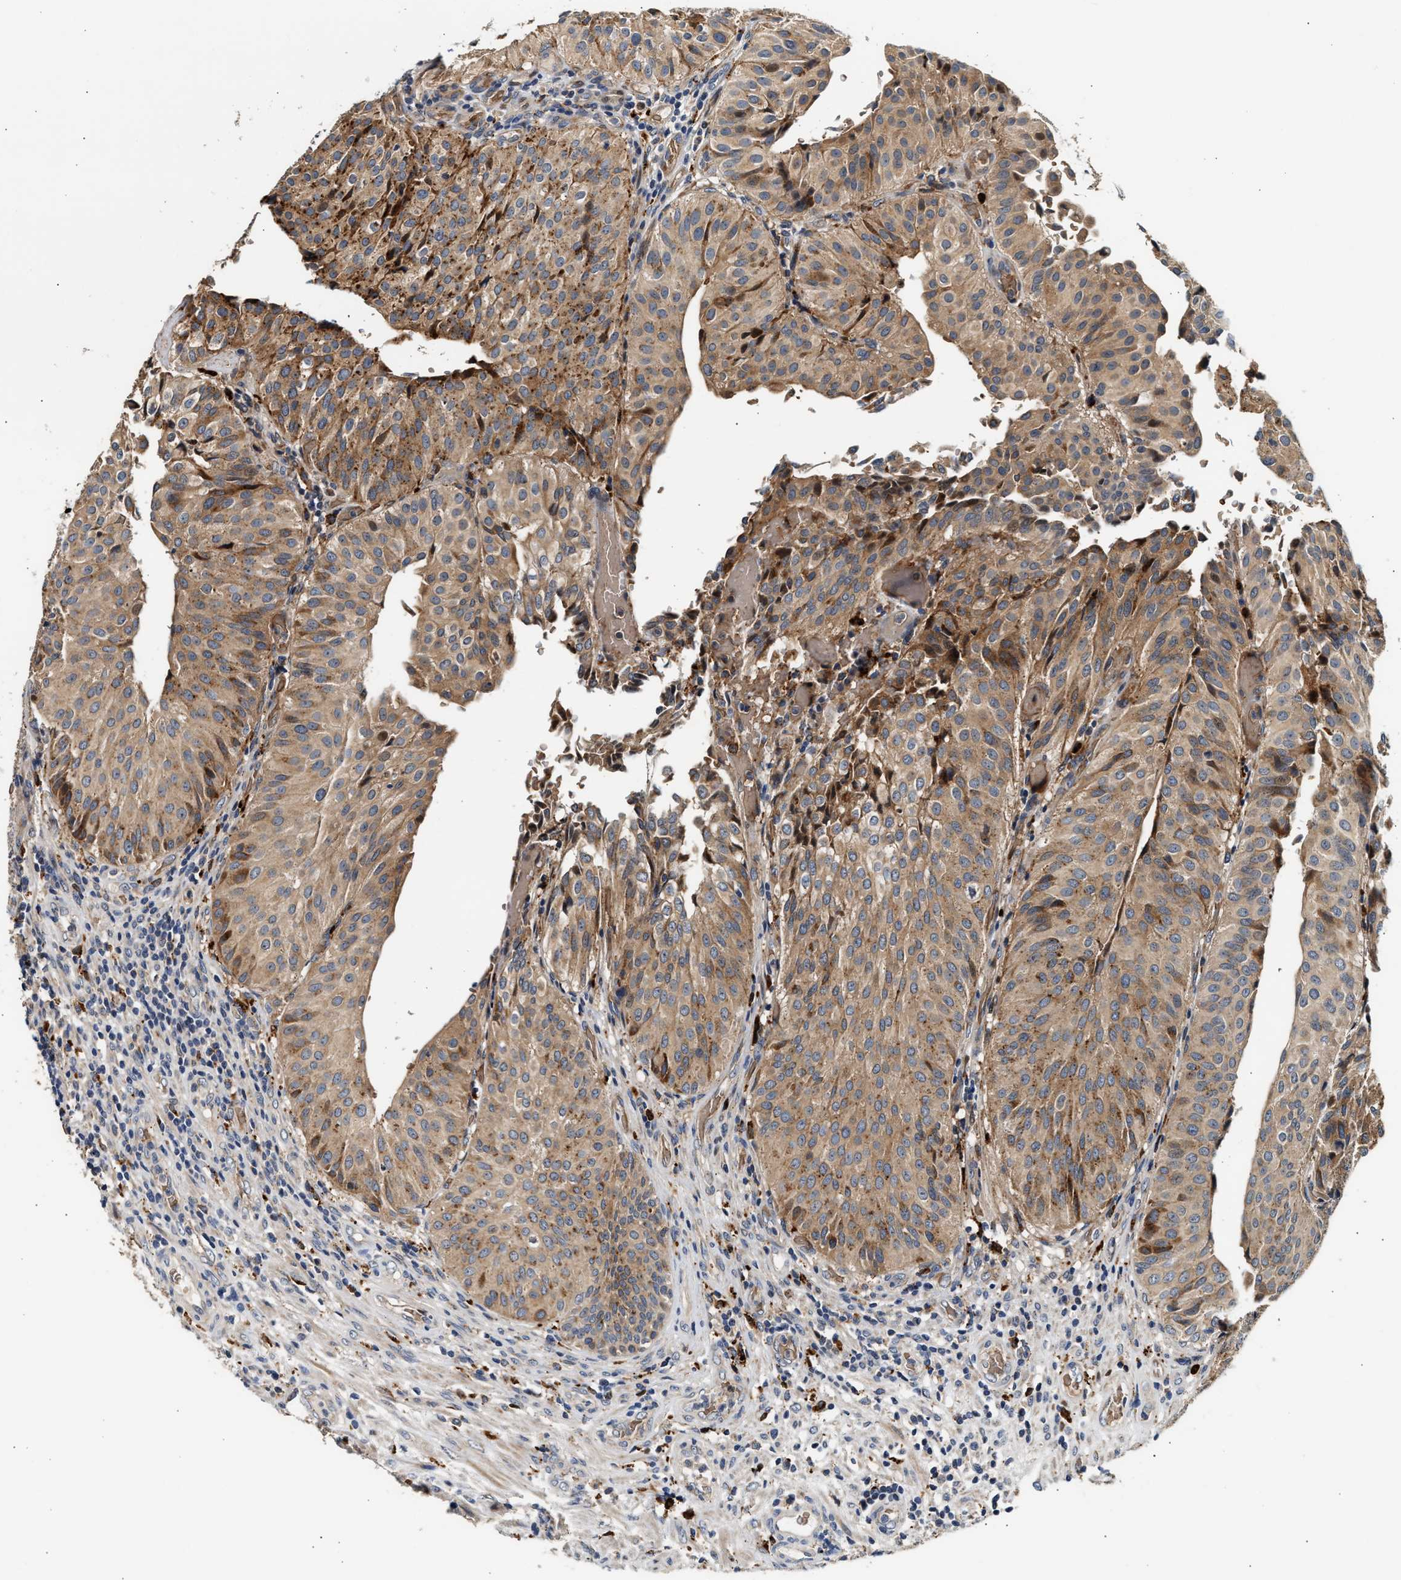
{"staining": {"intensity": "moderate", "quantity": ">75%", "location": "cytoplasmic/membranous"}, "tissue": "urothelial cancer", "cell_type": "Tumor cells", "image_type": "cancer", "snomed": [{"axis": "morphology", "description": "Urothelial carcinoma, Low grade"}, {"axis": "topography", "description": "Urinary bladder"}], "caption": "Moderate cytoplasmic/membranous protein staining is present in about >75% of tumor cells in low-grade urothelial carcinoma. The protein of interest is shown in brown color, while the nuclei are stained blue.", "gene": "PLD3", "patient": {"sex": "male", "age": 67}}